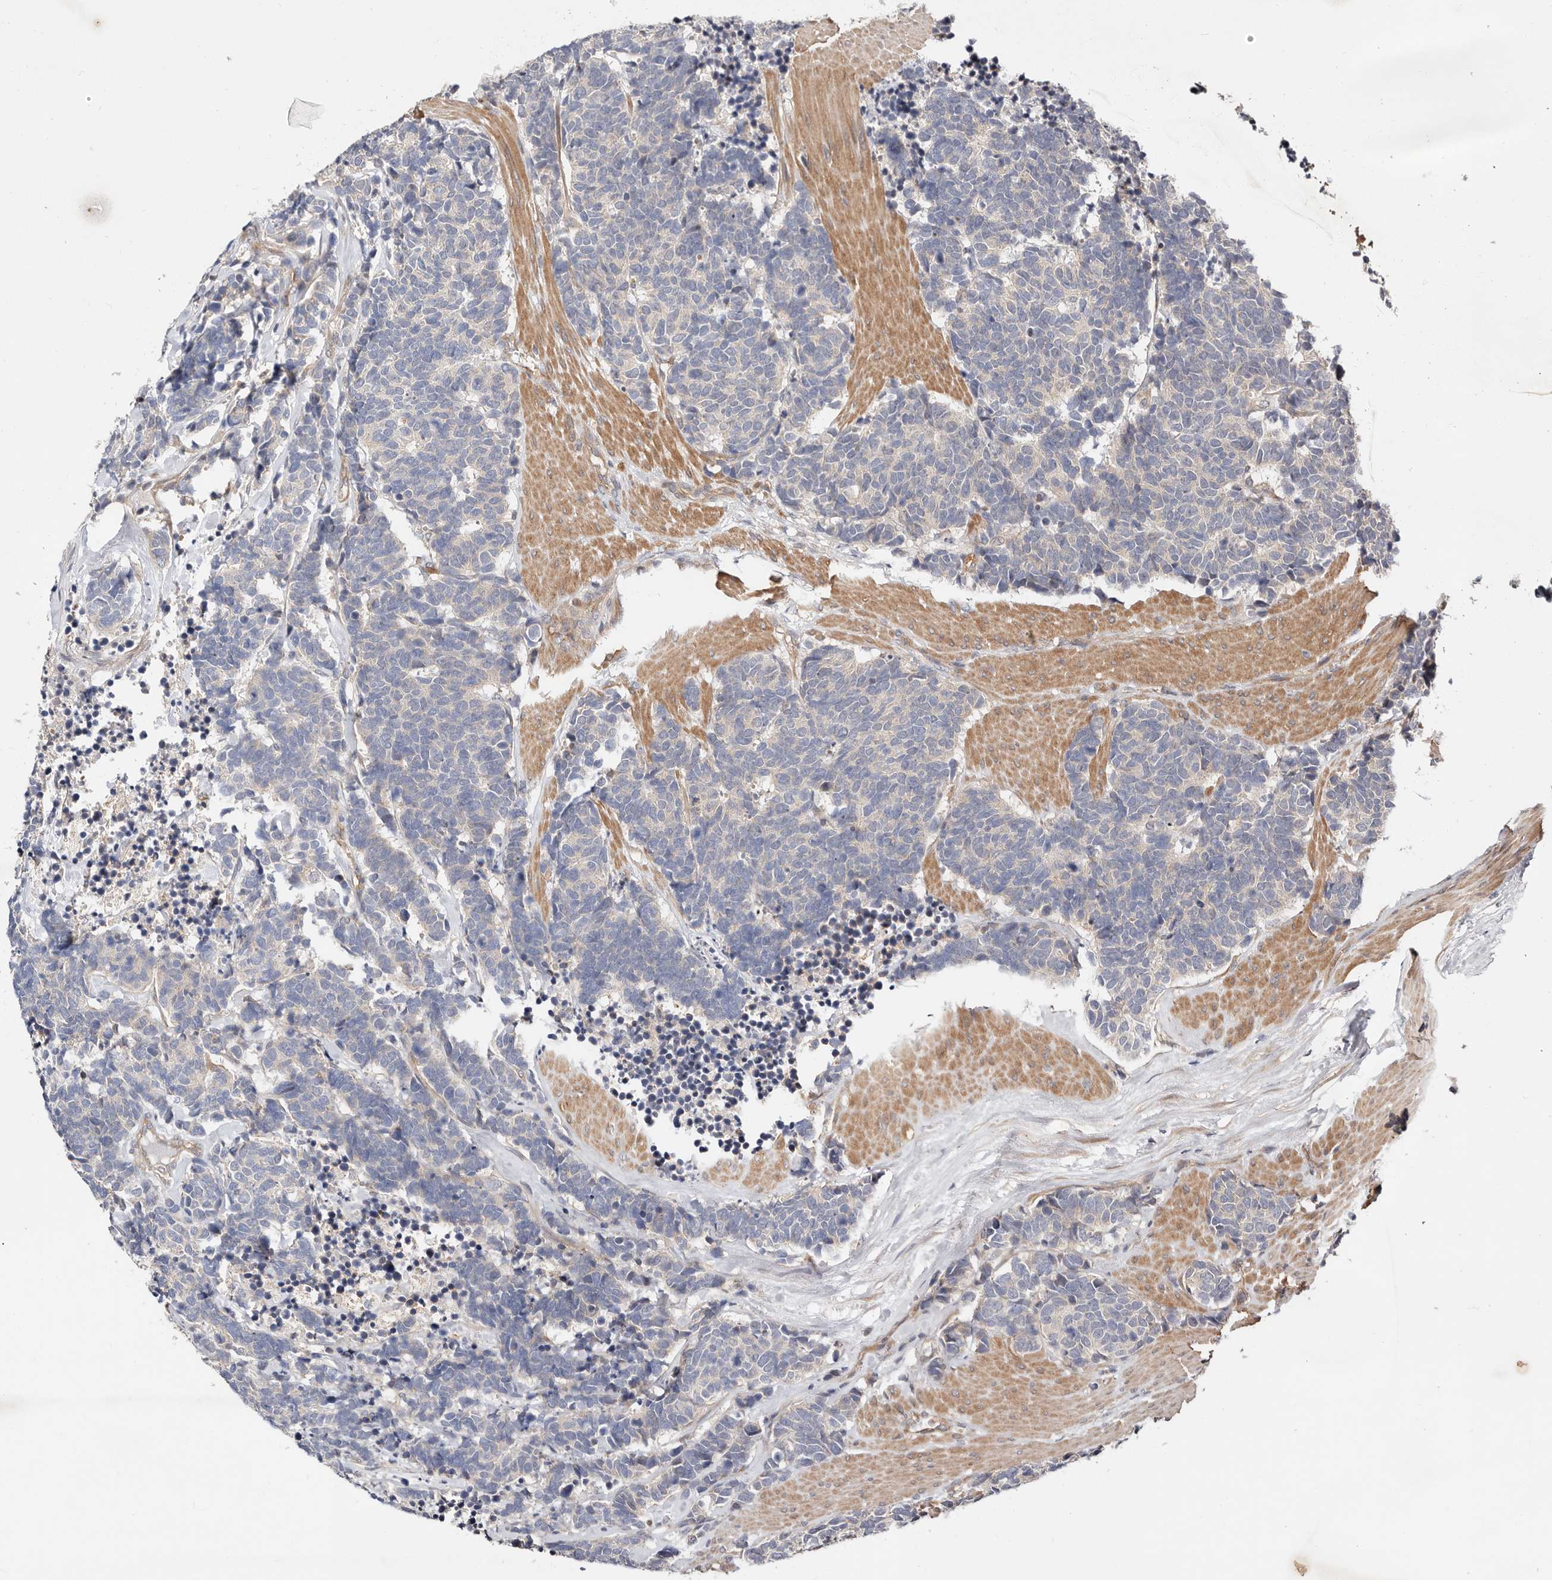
{"staining": {"intensity": "negative", "quantity": "none", "location": "none"}, "tissue": "carcinoid", "cell_type": "Tumor cells", "image_type": "cancer", "snomed": [{"axis": "morphology", "description": "Carcinoma, NOS"}, {"axis": "morphology", "description": "Carcinoid, malignant, NOS"}, {"axis": "topography", "description": "Urinary bladder"}], "caption": "A high-resolution photomicrograph shows immunohistochemistry staining of carcinoid, which exhibits no significant staining in tumor cells.", "gene": "MACF1", "patient": {"sex": "male", "age": 57}}